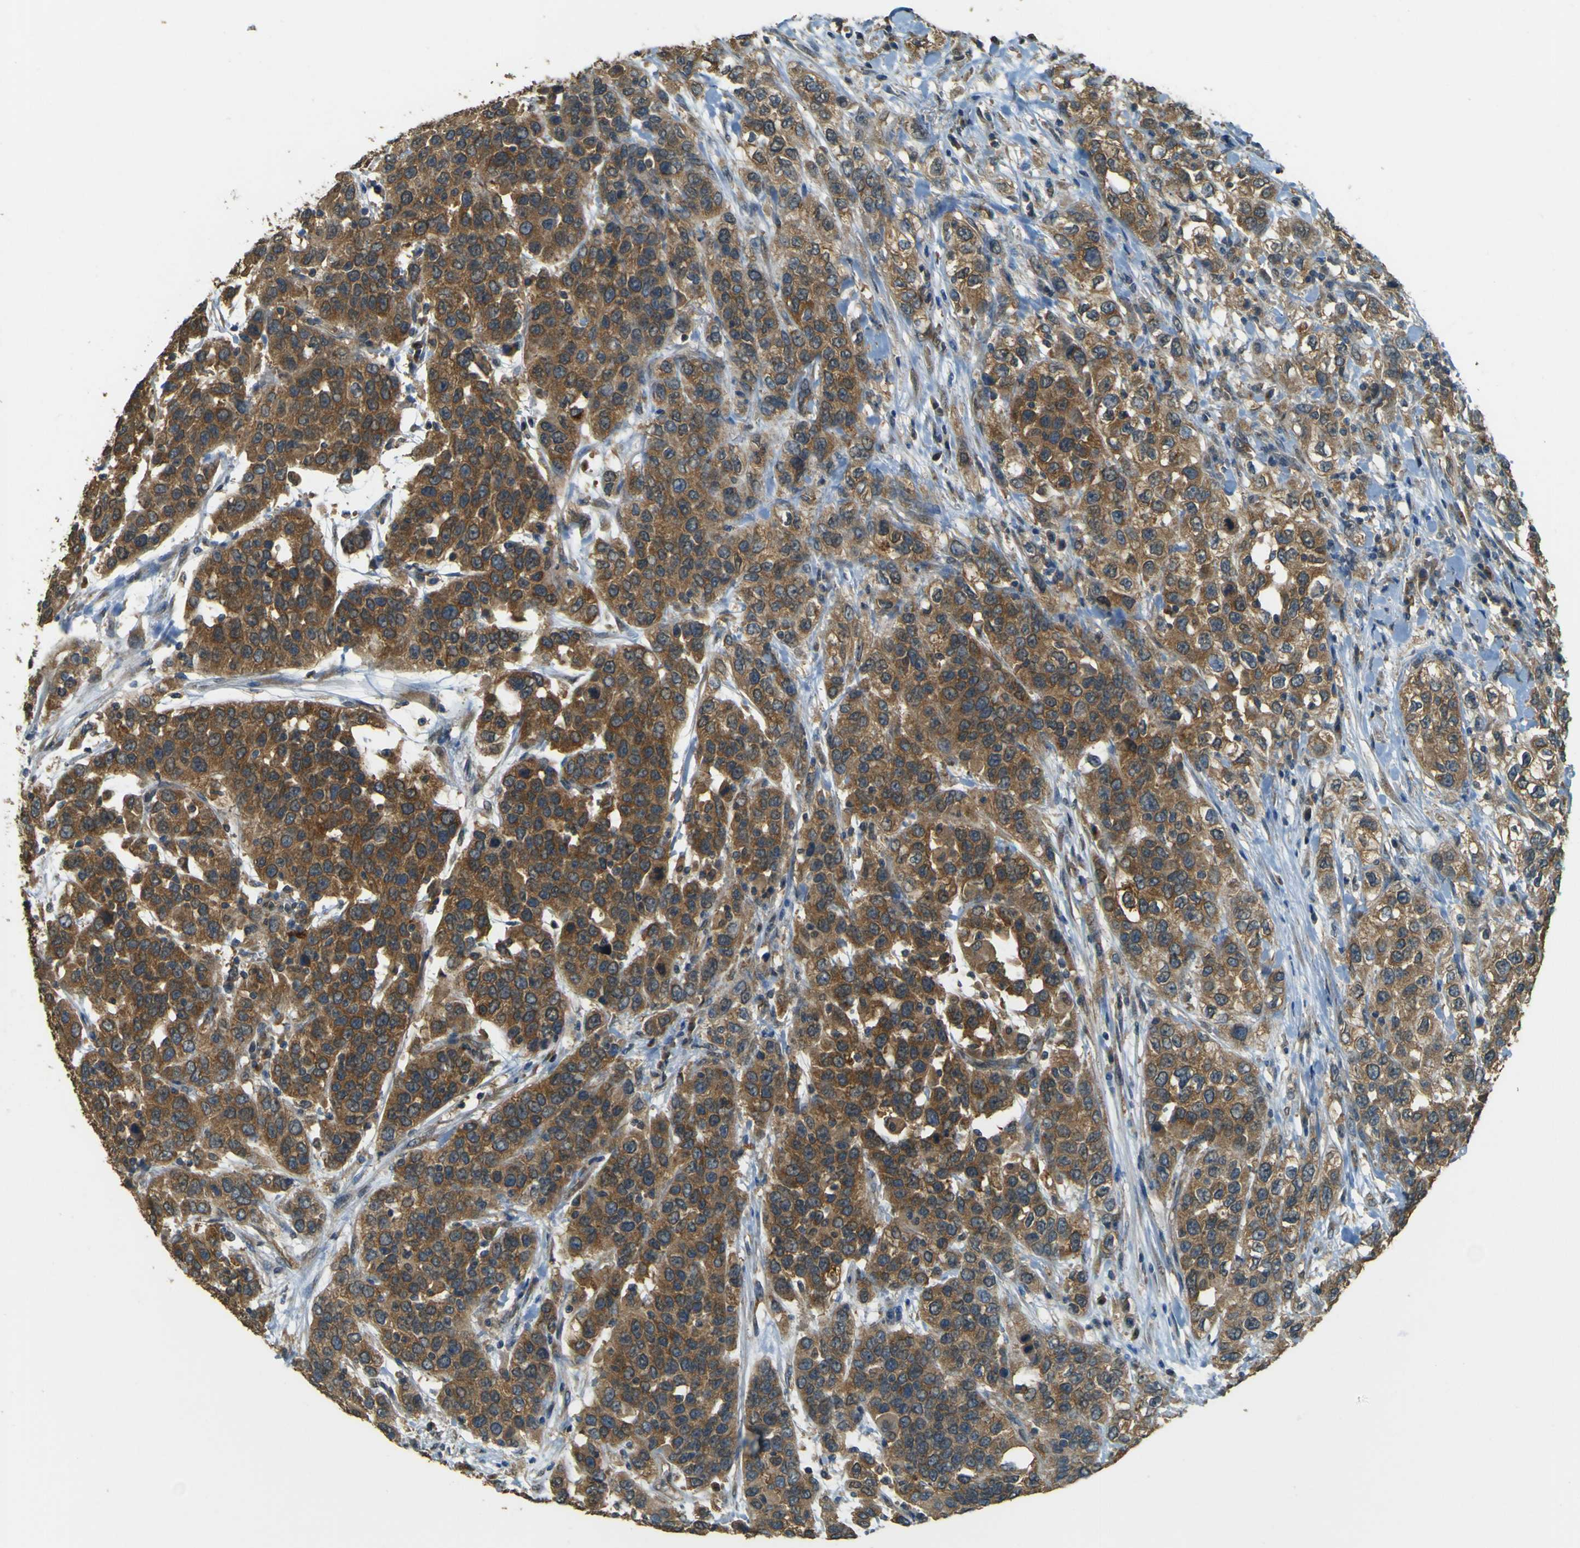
{"staining": {"intensity": "moderate", "quantity": ">75%", "location": "cytoplasmic/membranous"}, "tissue": "urothelial cancer", "cell_type": "Tumor cells", "image_type": "cancer", "snomed": [{"axis": "morphology", "description": "Urothelial carcinoma, High grade"}, {"axis": "topography", "description": "Urinary bladder"}], "caption": "Moderate cytoplasmic/membranous positivity is present in approximately >75% of tumor cells in urothelial carcinoma (high-grade).", "gene": "GOLGA1", "patient": {"sex": "female", "age": 80}}